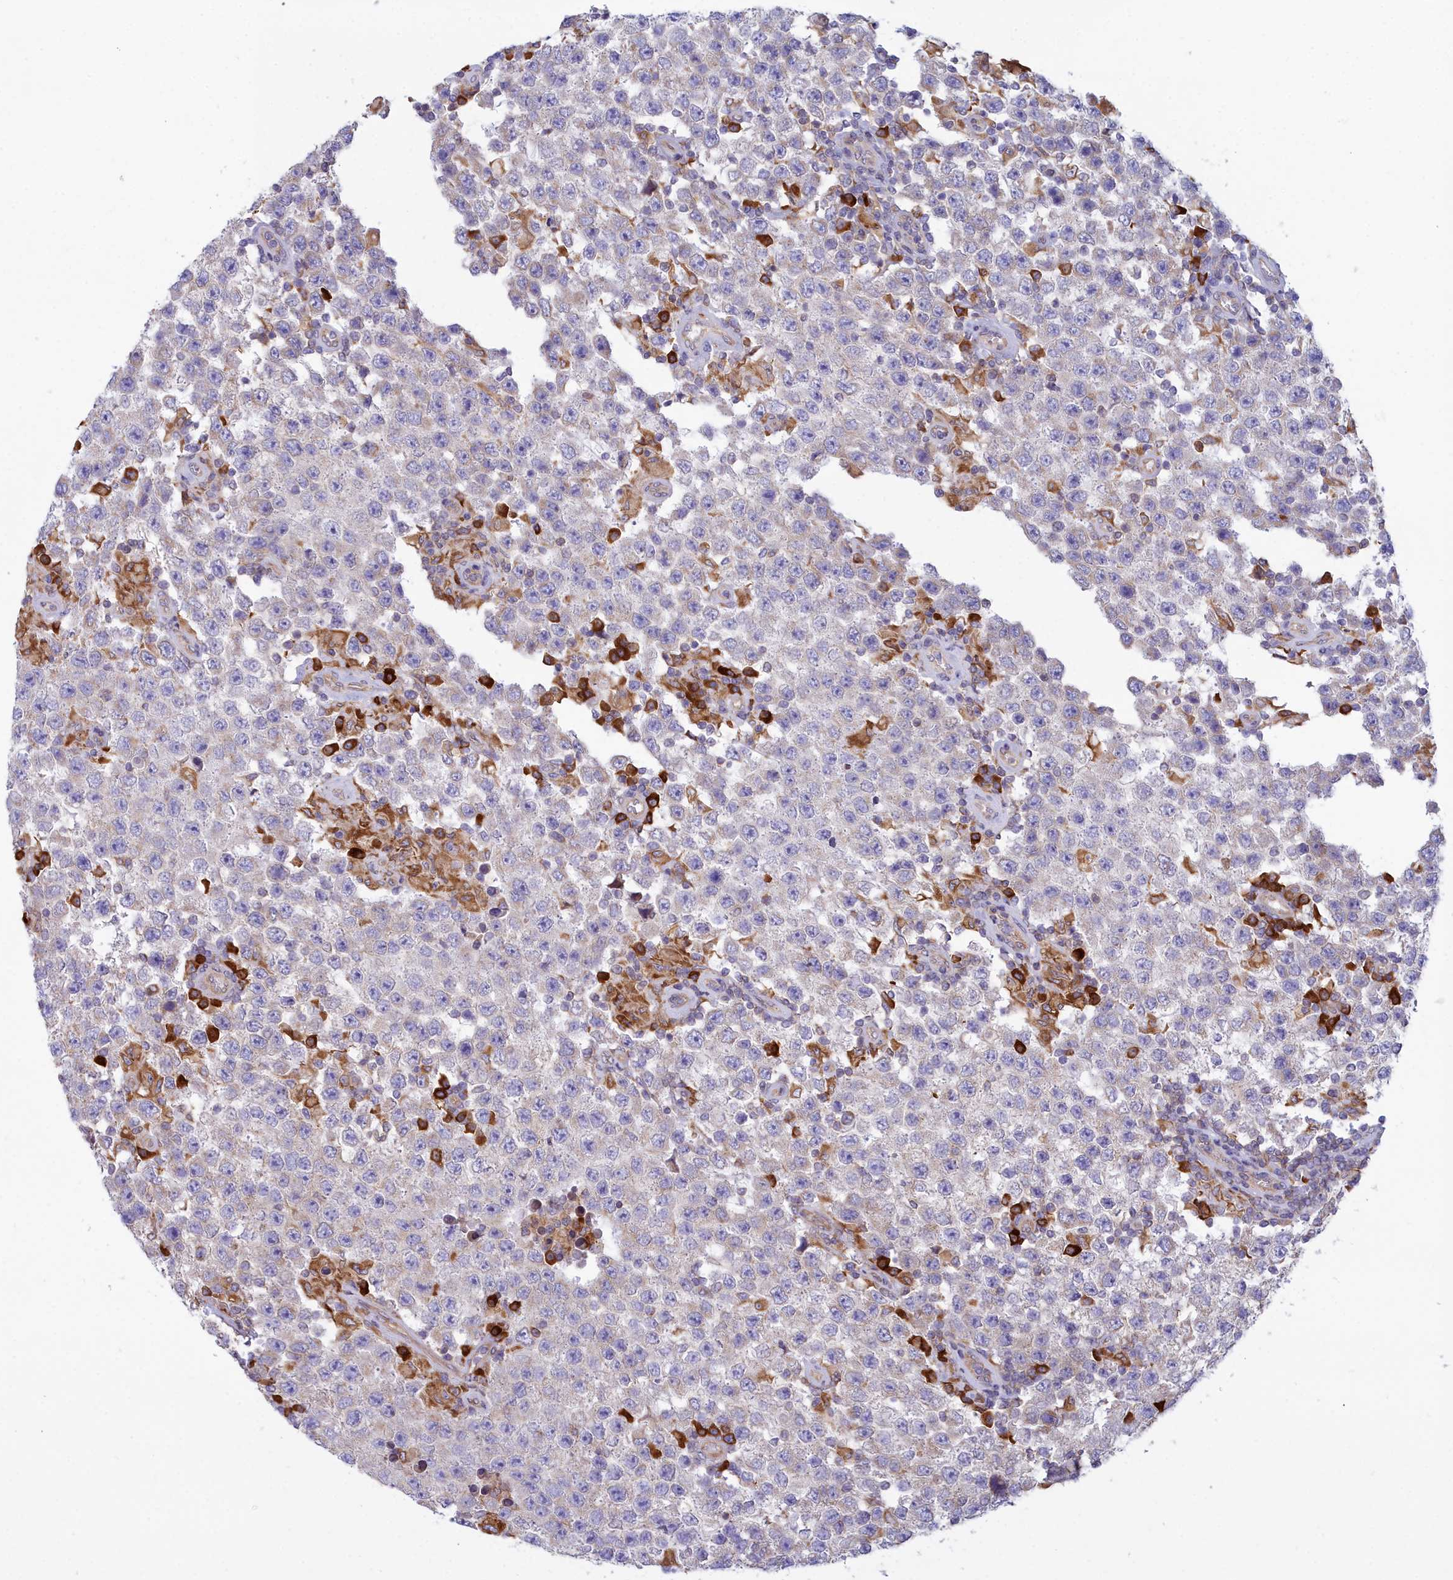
{"staining": {"intensity": "weak", "quantity": "25%-75%", "location": "cytoplasmic/membranous"}, "tissue": "testis cancer", "cell_type": "Tumor cells", "image_type": "cancer", "snomed": [{"axis": "morphology", "description": "Normal tissue, NOS"}, {"axis": "morphology", "description": "Urothelial carcinoma, High grade"}, {"axis": "morphology", "description": "Seminoma, NOS"}, {"axis": "morphology", "description": "Carcinoma, Embryonal, NOS"}, {"axis": "topography", "description": "Urinary bladder"}, {"axis": "topography", "description": "Testis"}], "caption": "A photomicrograph of human testis seminoma stained for a protein shows weak cytoplasmic/membranous brown staining in tumor cells.", "gene": "HM13", "patient": {"sex": "male", "age": 41}}